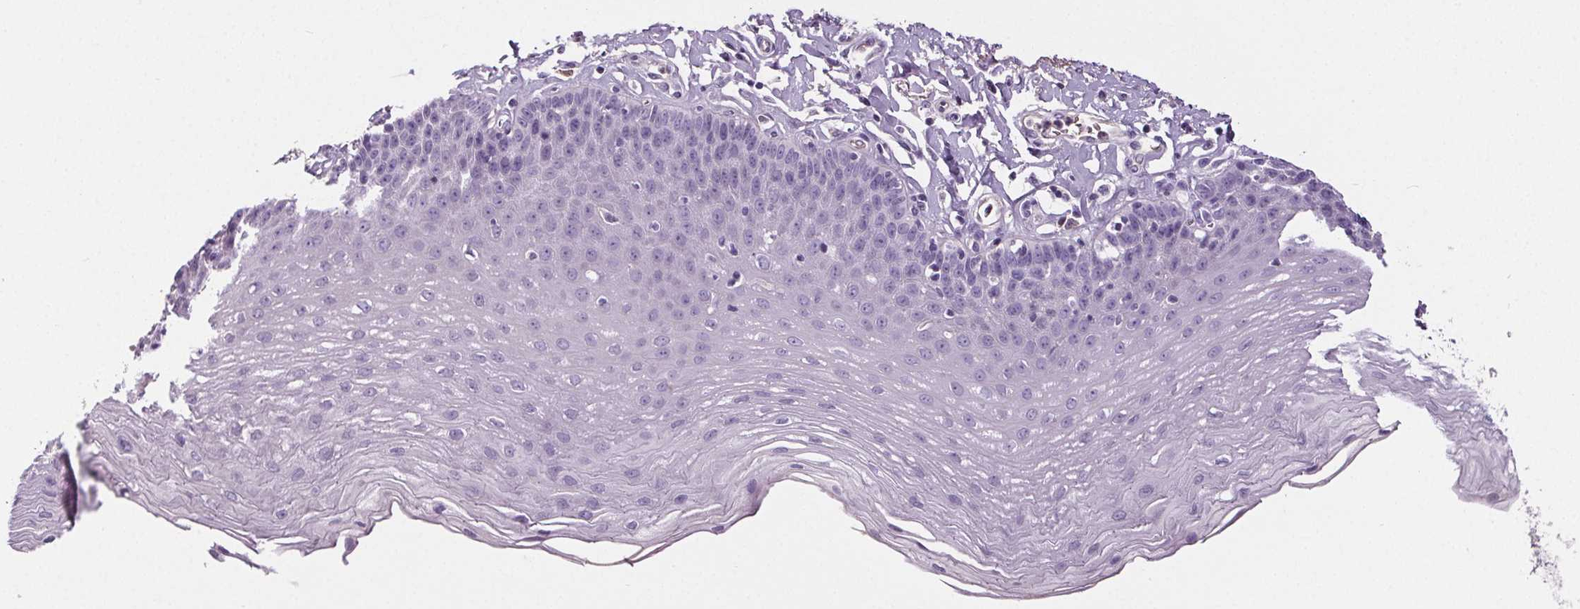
{"staining": {"intensity": "negative", "quantity": "none", "location": "none"}, "tissue": "esophagus", "cell_type": "Squamous epithelial cells", "image_type": "normal", "snomed": [{"axis": "morphology", "description": "Normal tissue, NOS"}, {"axis": "topography", "description": "Esophagus"}], "caption": "High magnification brightfield microscopy of benign esophagus stained with DAB (3,3'-diaminobenzidine) (brown) and counterstained with hematoxylin (blue): squamous epithelial cells show no significant expression. (Stains: DAB IHC with hematoxylin counter stain, Microscopy: brightfield microscopy at high magnification).", "gene": "CD5L", "patient": {"sex": "female", "age": 81}}